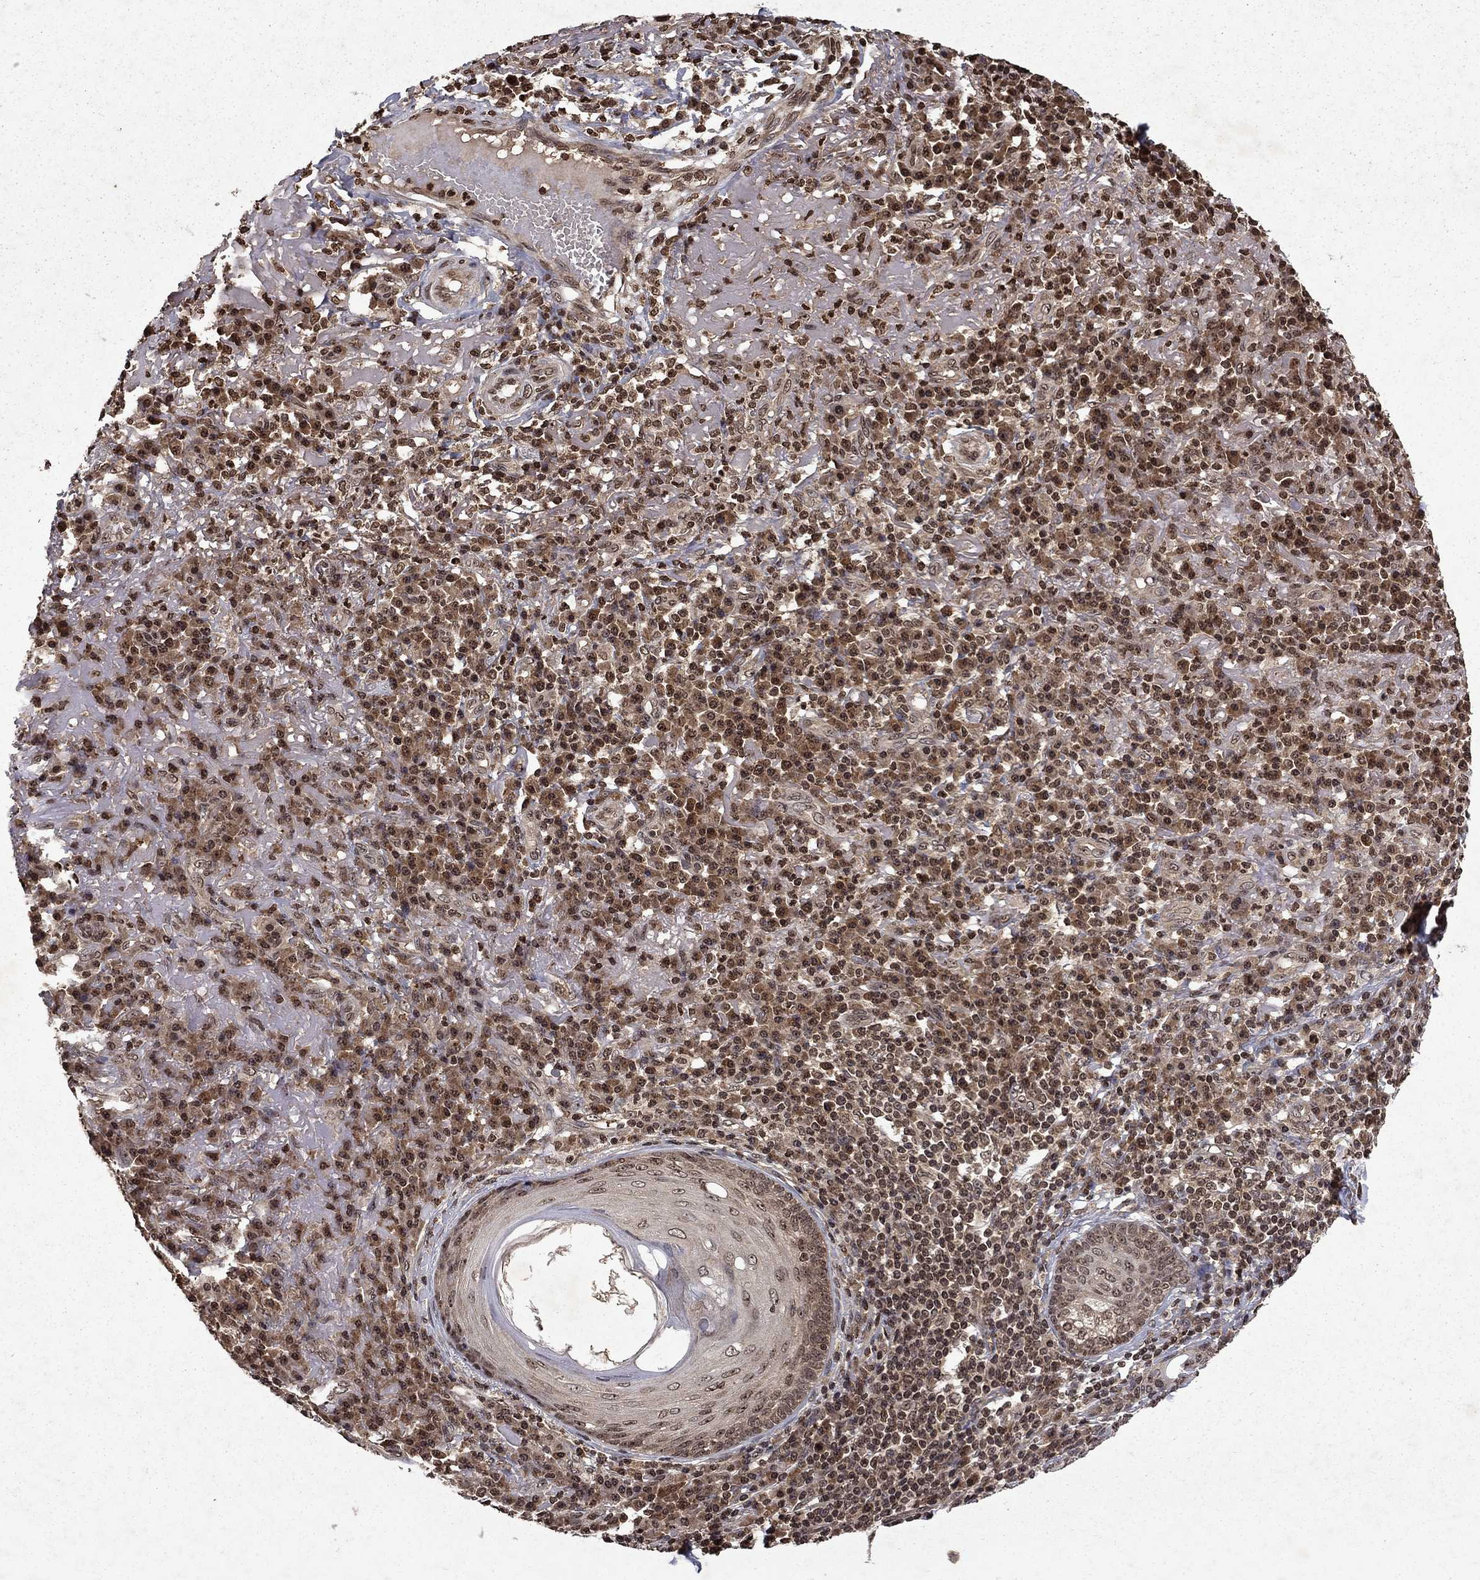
{"staining": {"intensity": "moderate", "quantity": "25%-75%", "location": "cytoplasmic/membranous,nuclear"}, "tissue": "skin cancer", "cell_type": "Tumor cells", "image_type": "cancer", "snomed": [{"axis": "morphology", "description": "Squamous cell carcinoma, NOS"}, {"axis": "topography", "description": "Skin"}], "caption": "A brown stain labels moderate cytoplasmic/membranous and nuclear expression of a protein in human skin cancer (squamous cell carcinoma) tumor cells.", "gene": "PIN4", "patient": {"sex": "male", "age": 92}}